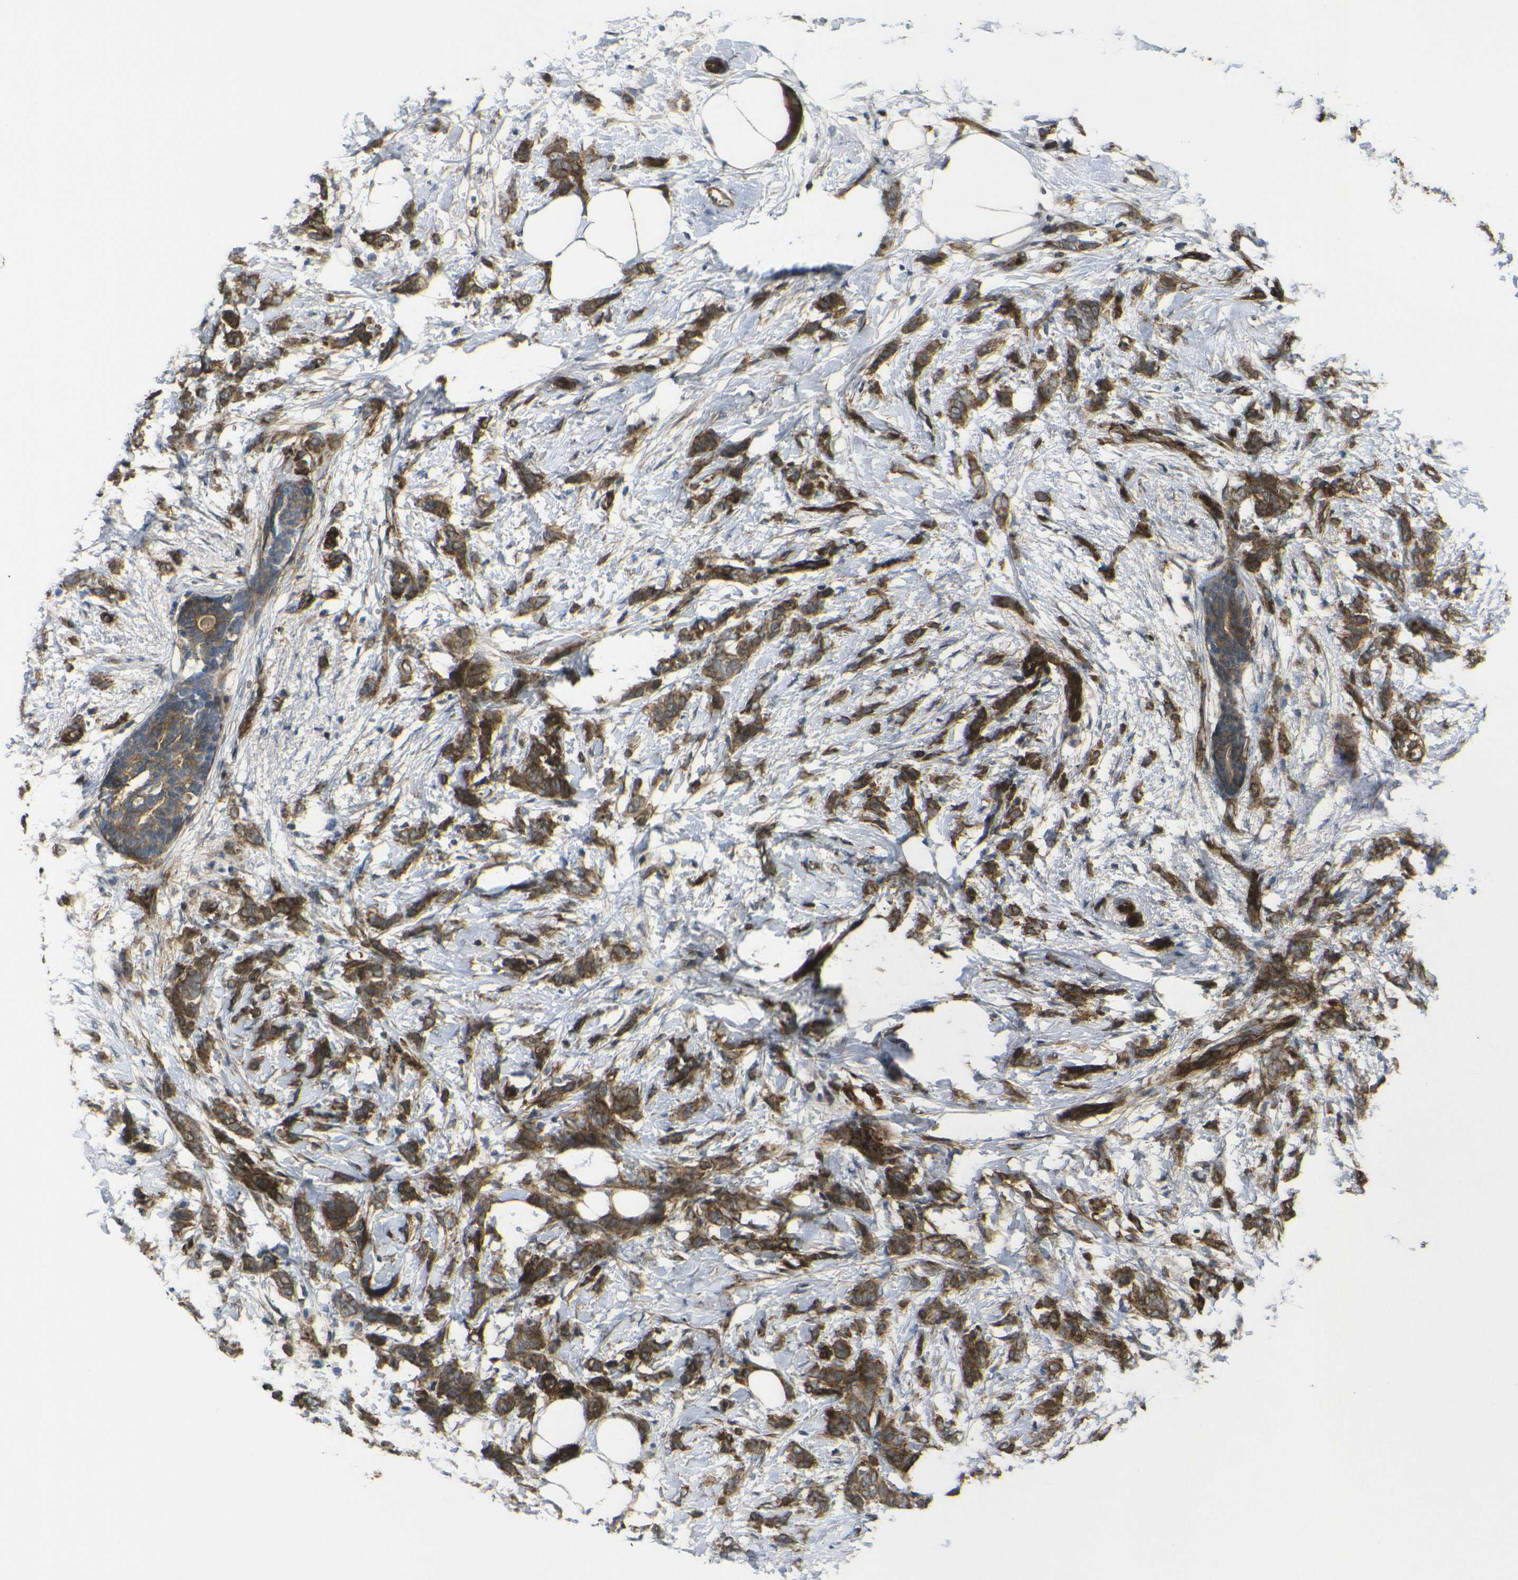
{"staining": {"intensity": "strong", "quantity": ">75%", "location": "cytoplasmic/membranous"}, "tissue": "breast cancer", "cell_type": "Tumor cells", "image_type": "cancer", "snomed": [{"axis": "morphology", "description": "Lobular carcinoma, in situ"}, {"axis": "morphology", "description": "Lobular carcinoma"}, {"axis": "topography", "description": "Breast"}], "caption": "This is a micrograph of IHC staining of breast cancer (lobular carcinoma in situ), which shows strong positivity in the cytoplasmic/membranous of tumor cells.", "gene": "ECE1", "patient": {"sex": "female", "age": 41}}